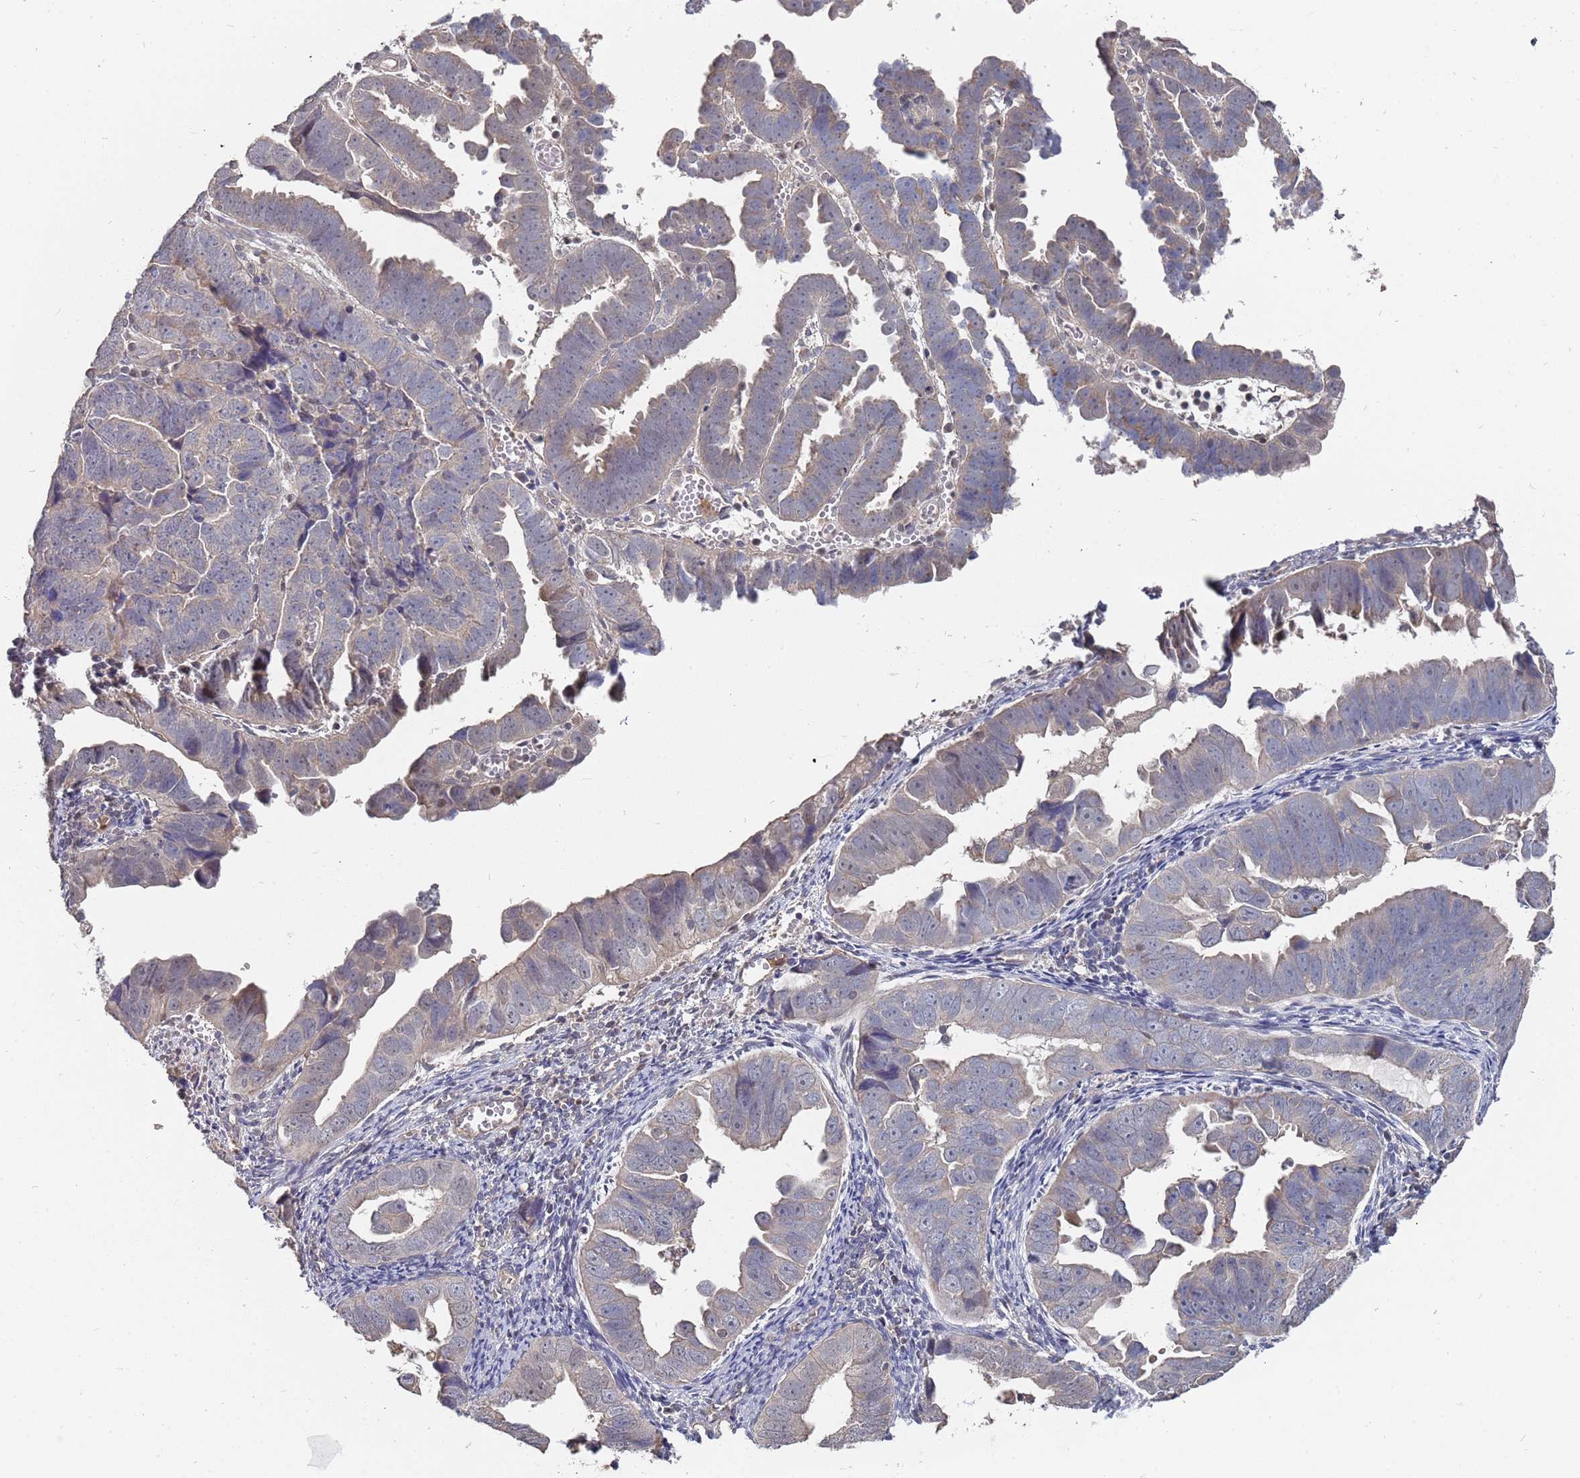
{"staining": {"intensity": "weak", "quantity": "<25%", "location": "nuclear"}, "tissue": "endometrial cancer", "cell_type": "Tumor cells", "image_type": "cancer", "snomed": [{"axis": "morphology", "description": "Adenocarcinoma, NOS"}, {"axis": "topography", "description": "Endometrium"}], "caption": "Endometrial cancer stained for a protein using immunohistochemistry (IHC) exhibits no expression tumor cells.", "gene": "TCEANC2", "patient": {"sex": "female", "age": 75}}